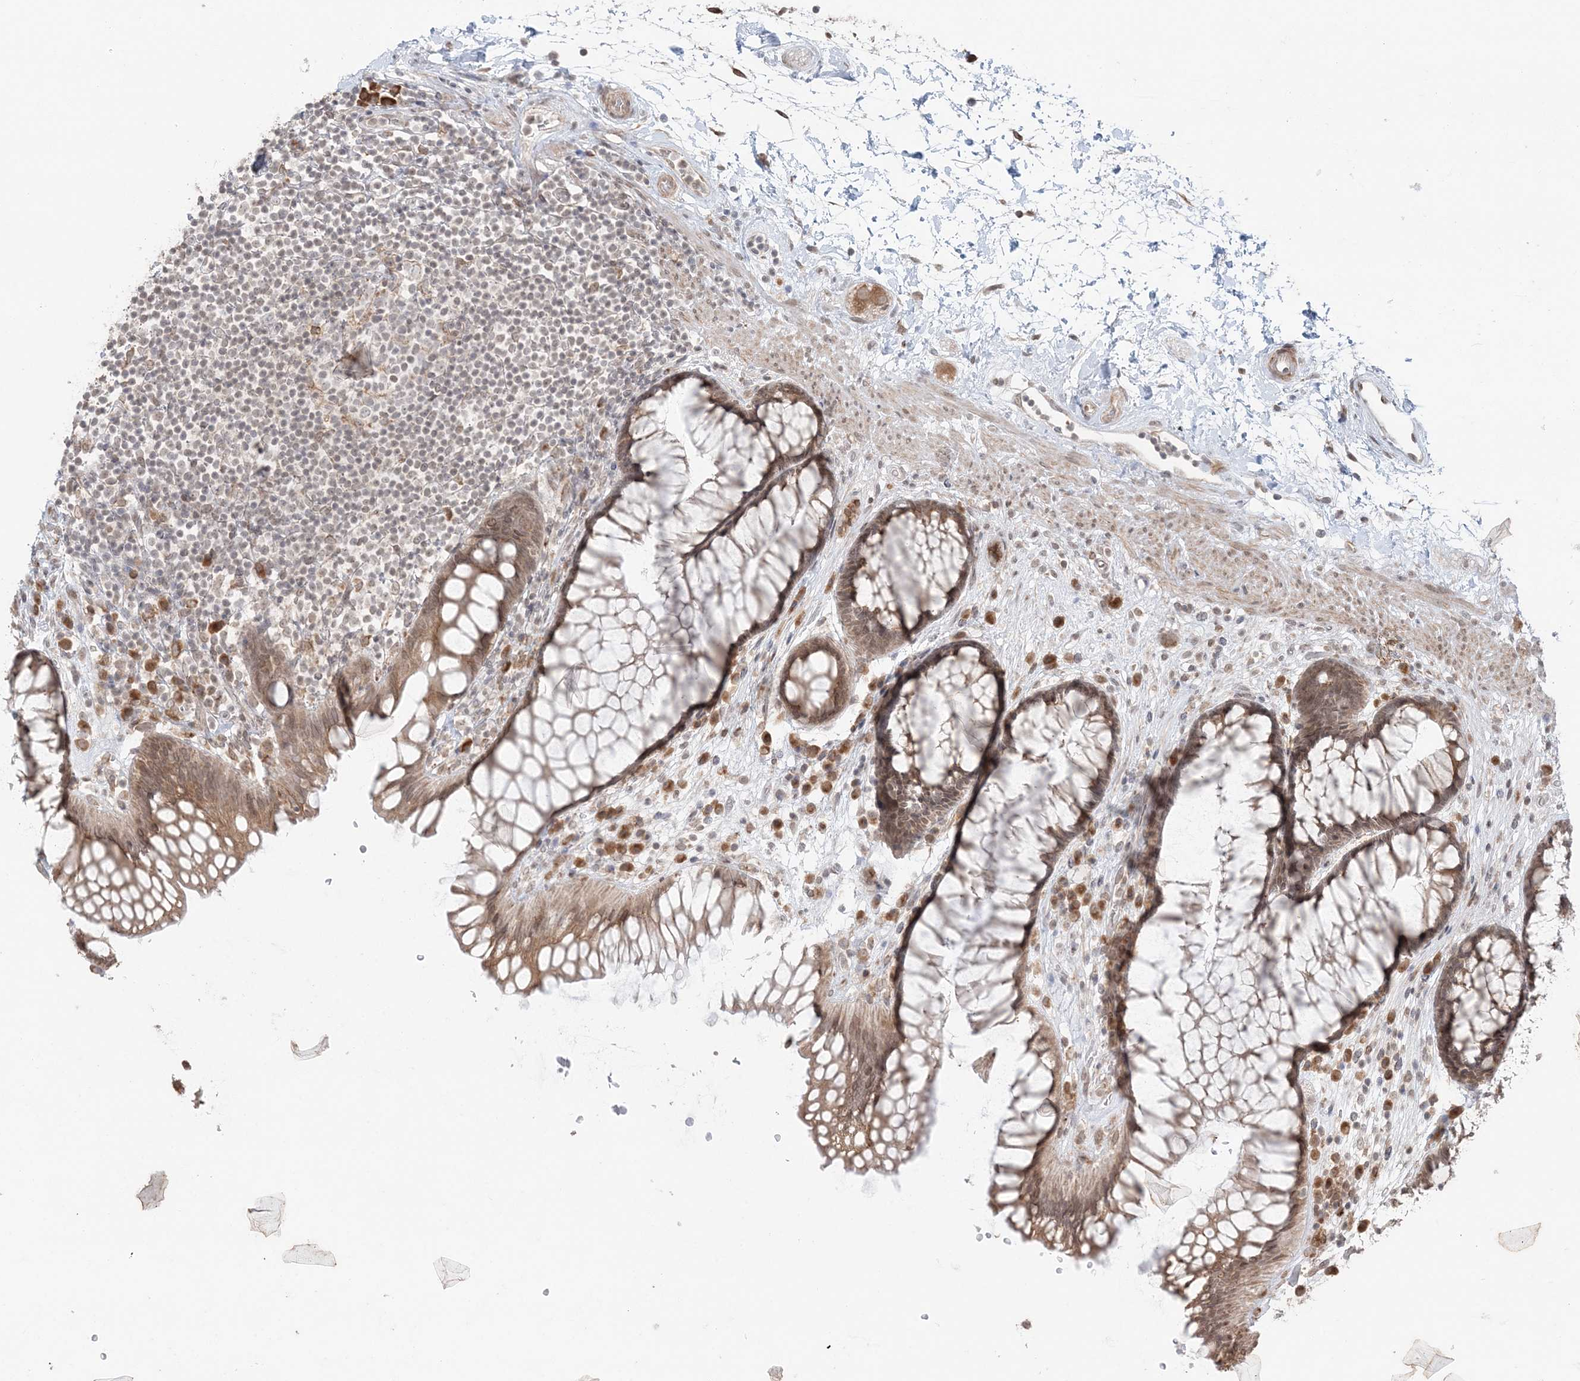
{"staining": {"intensity": "moderate", "quantity": ">75%", "location": "cytoplasmic/membranous,nuclear"}, "tissue": "rectum", "cell_type": "Glandular cells", "image_type": "normal", "snomed": [{"axis": "morphology", "description": "Normal tissue, NOS"}, {"axis": "topography", "description": "Rectum"}], "caption": "Immunohistochemical staining of unremarkable rectum demonstrates >75% levels of moderate cytoplasmic/membranous,nuclear protein expression in approximately >75% of glandular cells.", "gene": "TMED10", "patient": {"sex": "male", "age": 51}}